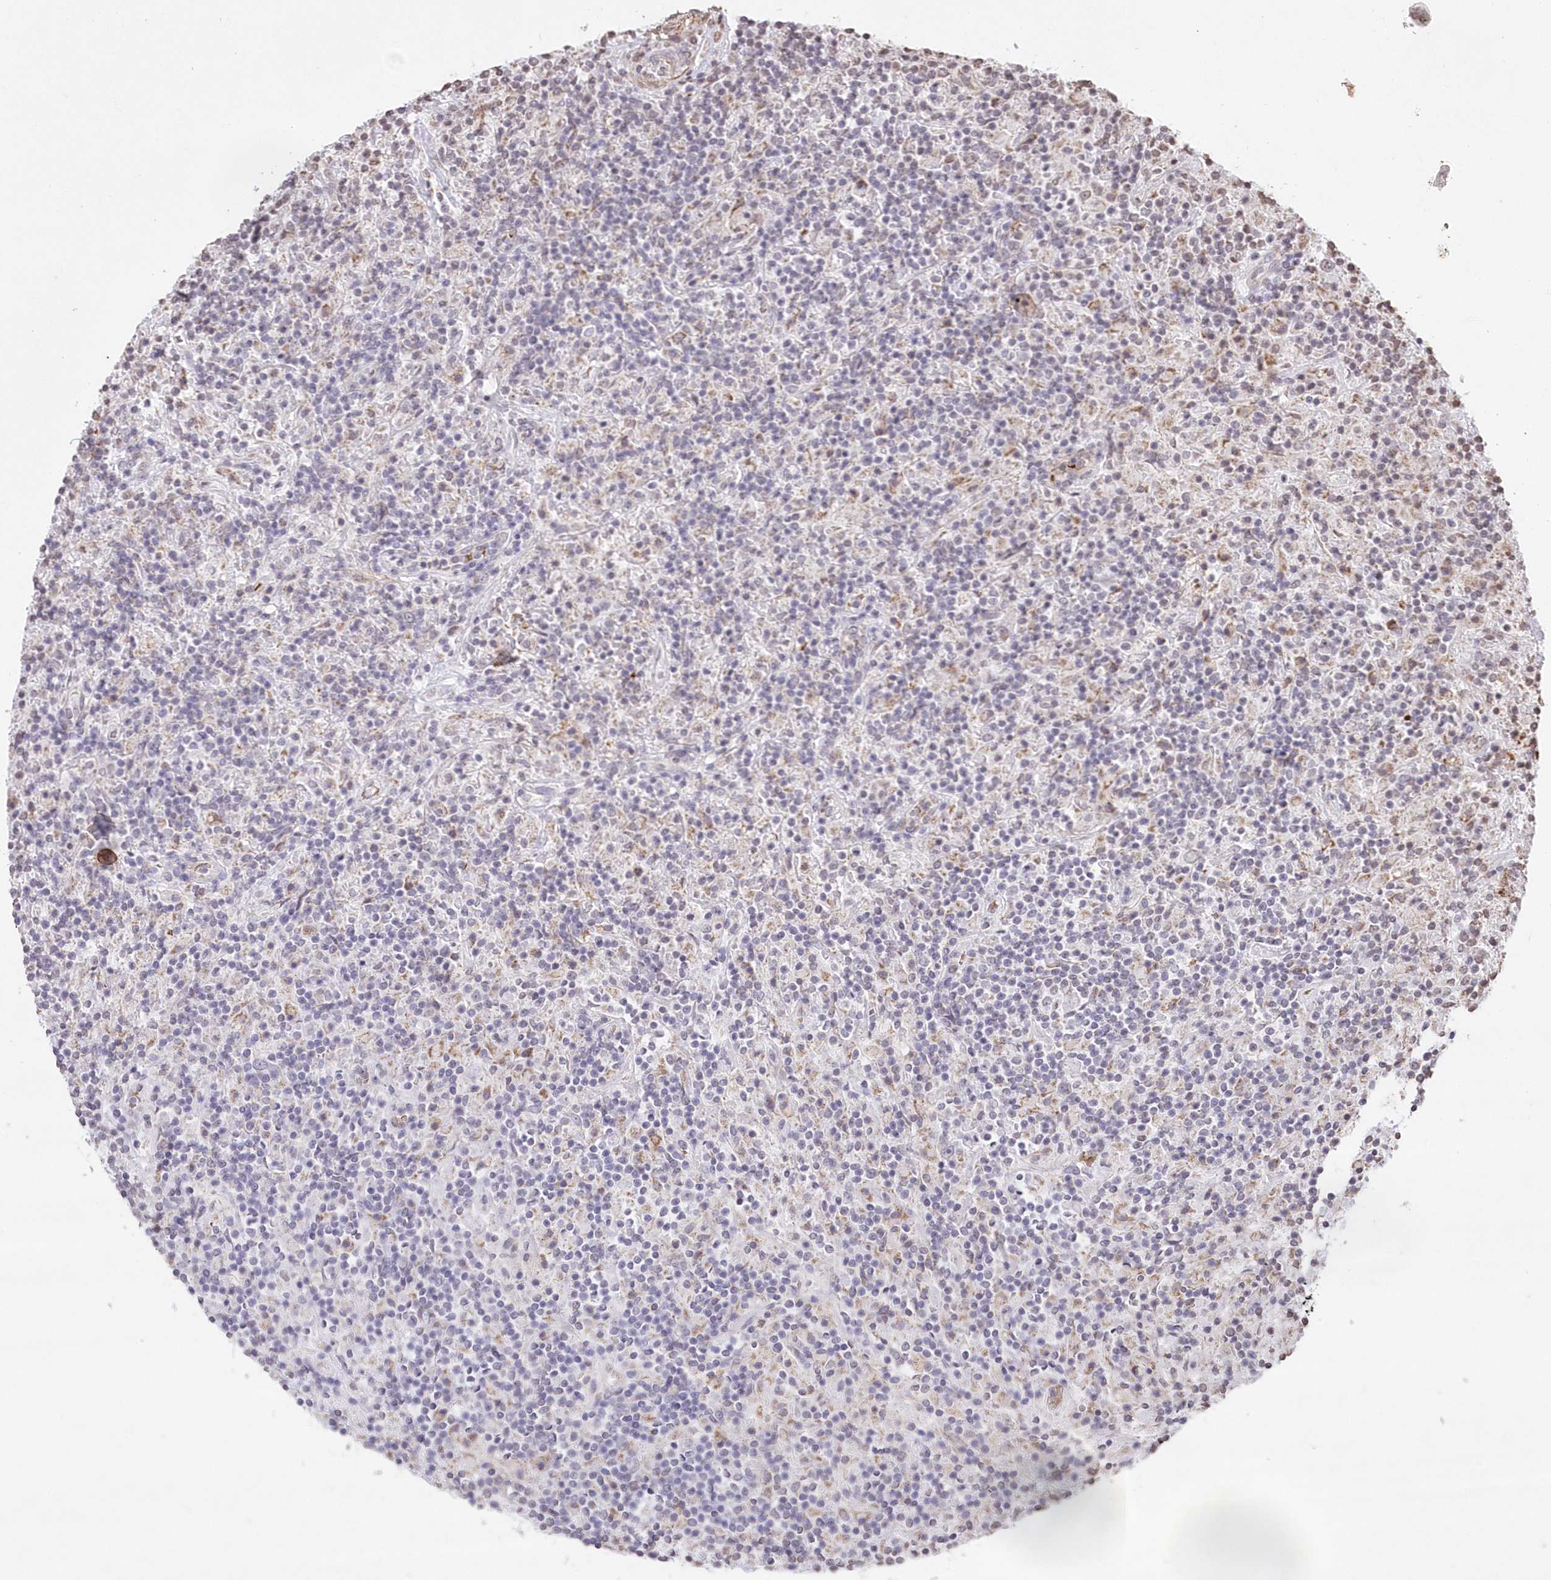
{"staining": {"intensity": "negative", "quantity": "none", "location": "none"}, "tissue": "lymphoma", "cell_type": "Tumor cells", "image_type": "cancer", "snomed": [{"axis": "morphology", "description": "Hodgkin's disease, NOS"}, {"axis": "topography", "description": "Lymph node"}], "caption": "A high-resolution micrograph shows immunohistochemistry (IHC) staining of lymphoma, which displays no significant expression in tumor cells.", "gene": "RBM27", "patient": {"sex": "male", "age": 70}}